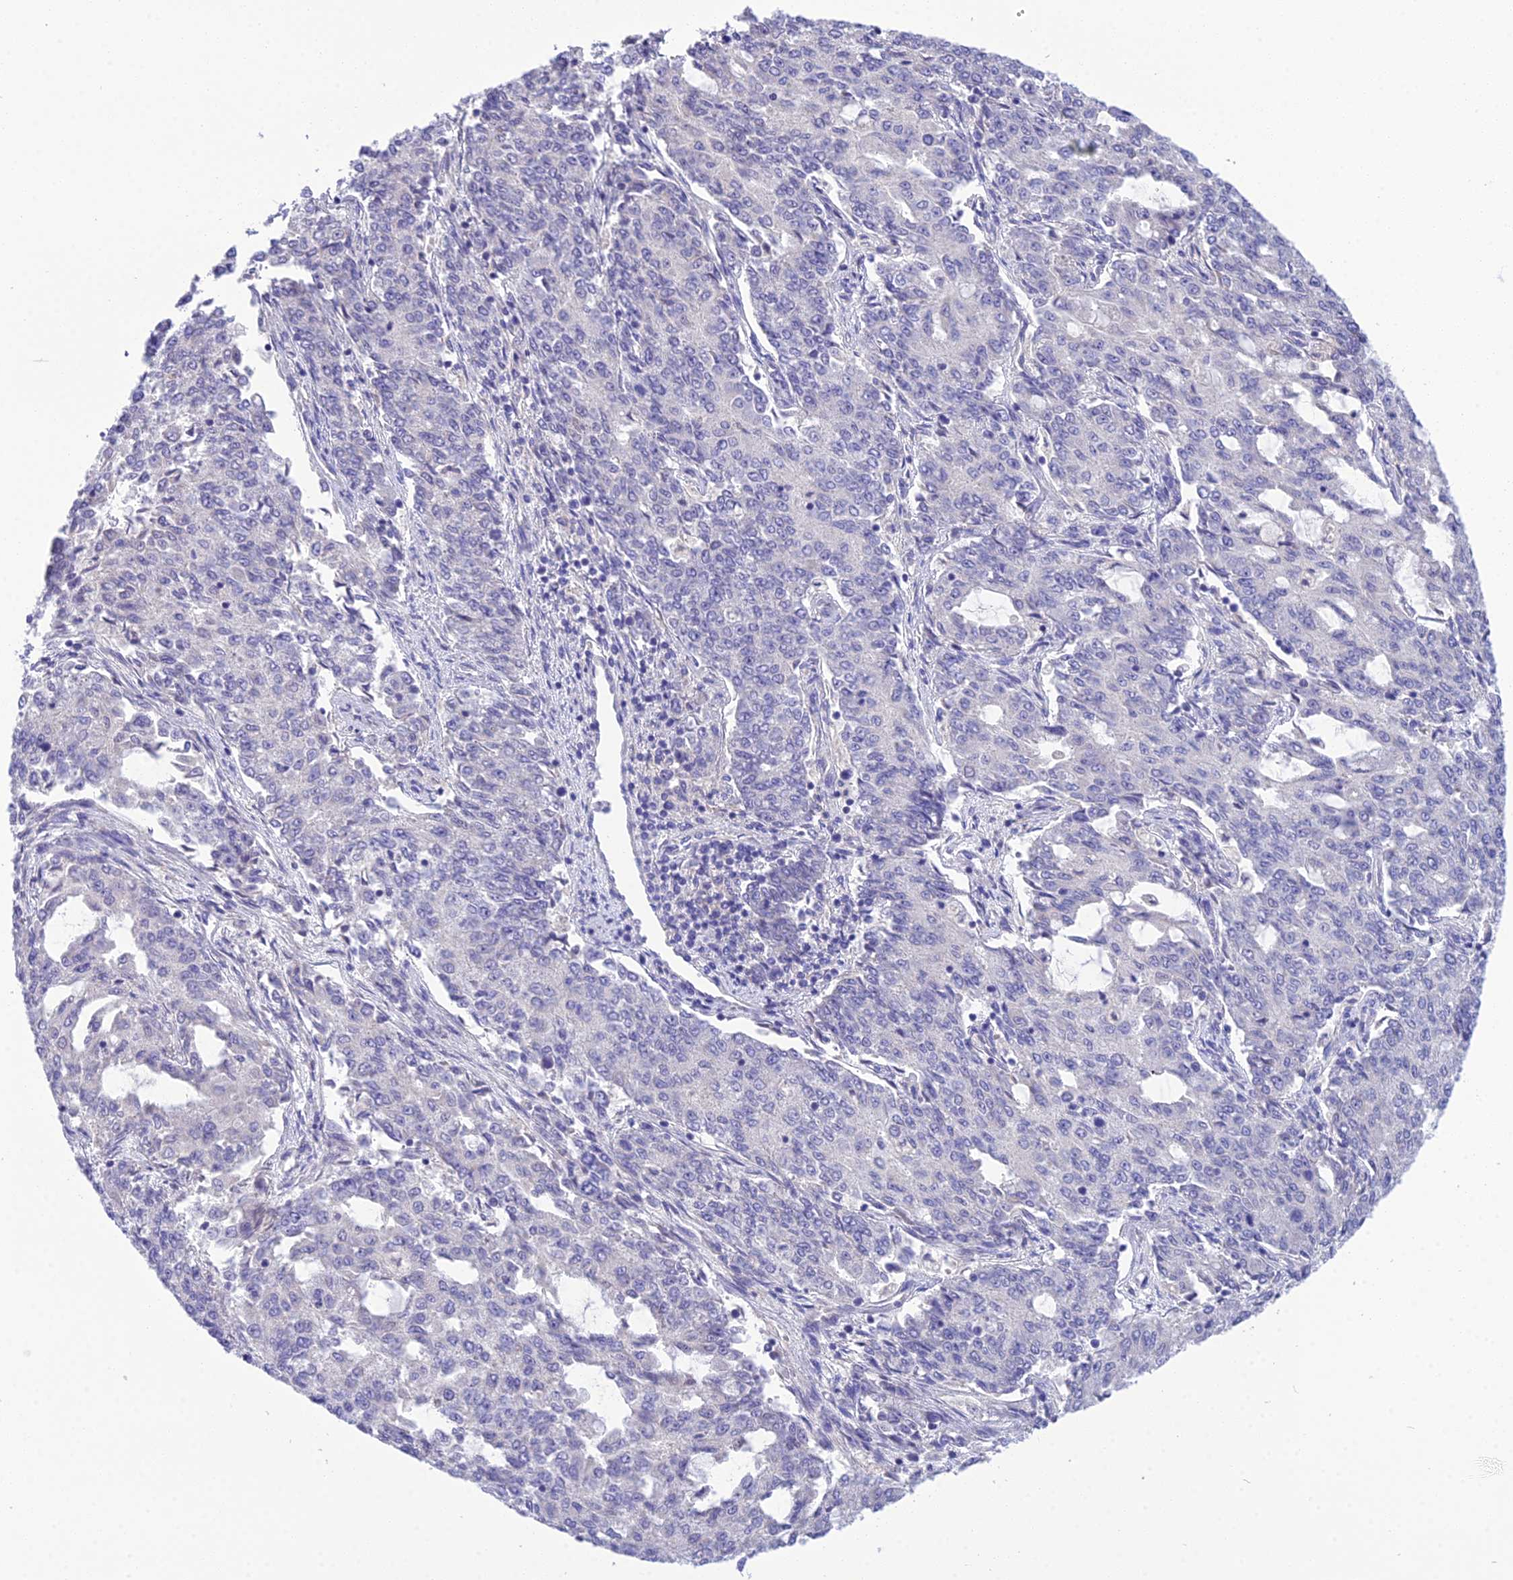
{"staining": {"intensity": "negative", "quantity": "none", "location": "none"}, "tissue": "endometrial cancer", "cell_type": "Tumor cells", "image_type": "cancer", "snomed": [{"axis": "morphology", "description": "Adenocarcinoma, NOS"}, {"axis": "topography", "description": "Endometrium"}], "caption": "Protein analysis of endometrial cancer displays no significant staining in tumor cells. The staining is performed using DAB (3,3'-diaminobenzidine) brown chromogen with nuclei counter-stained in using hematoxylin.", "gene": "KIAA0408", "patient": {"sex": "female", "age": 50}}